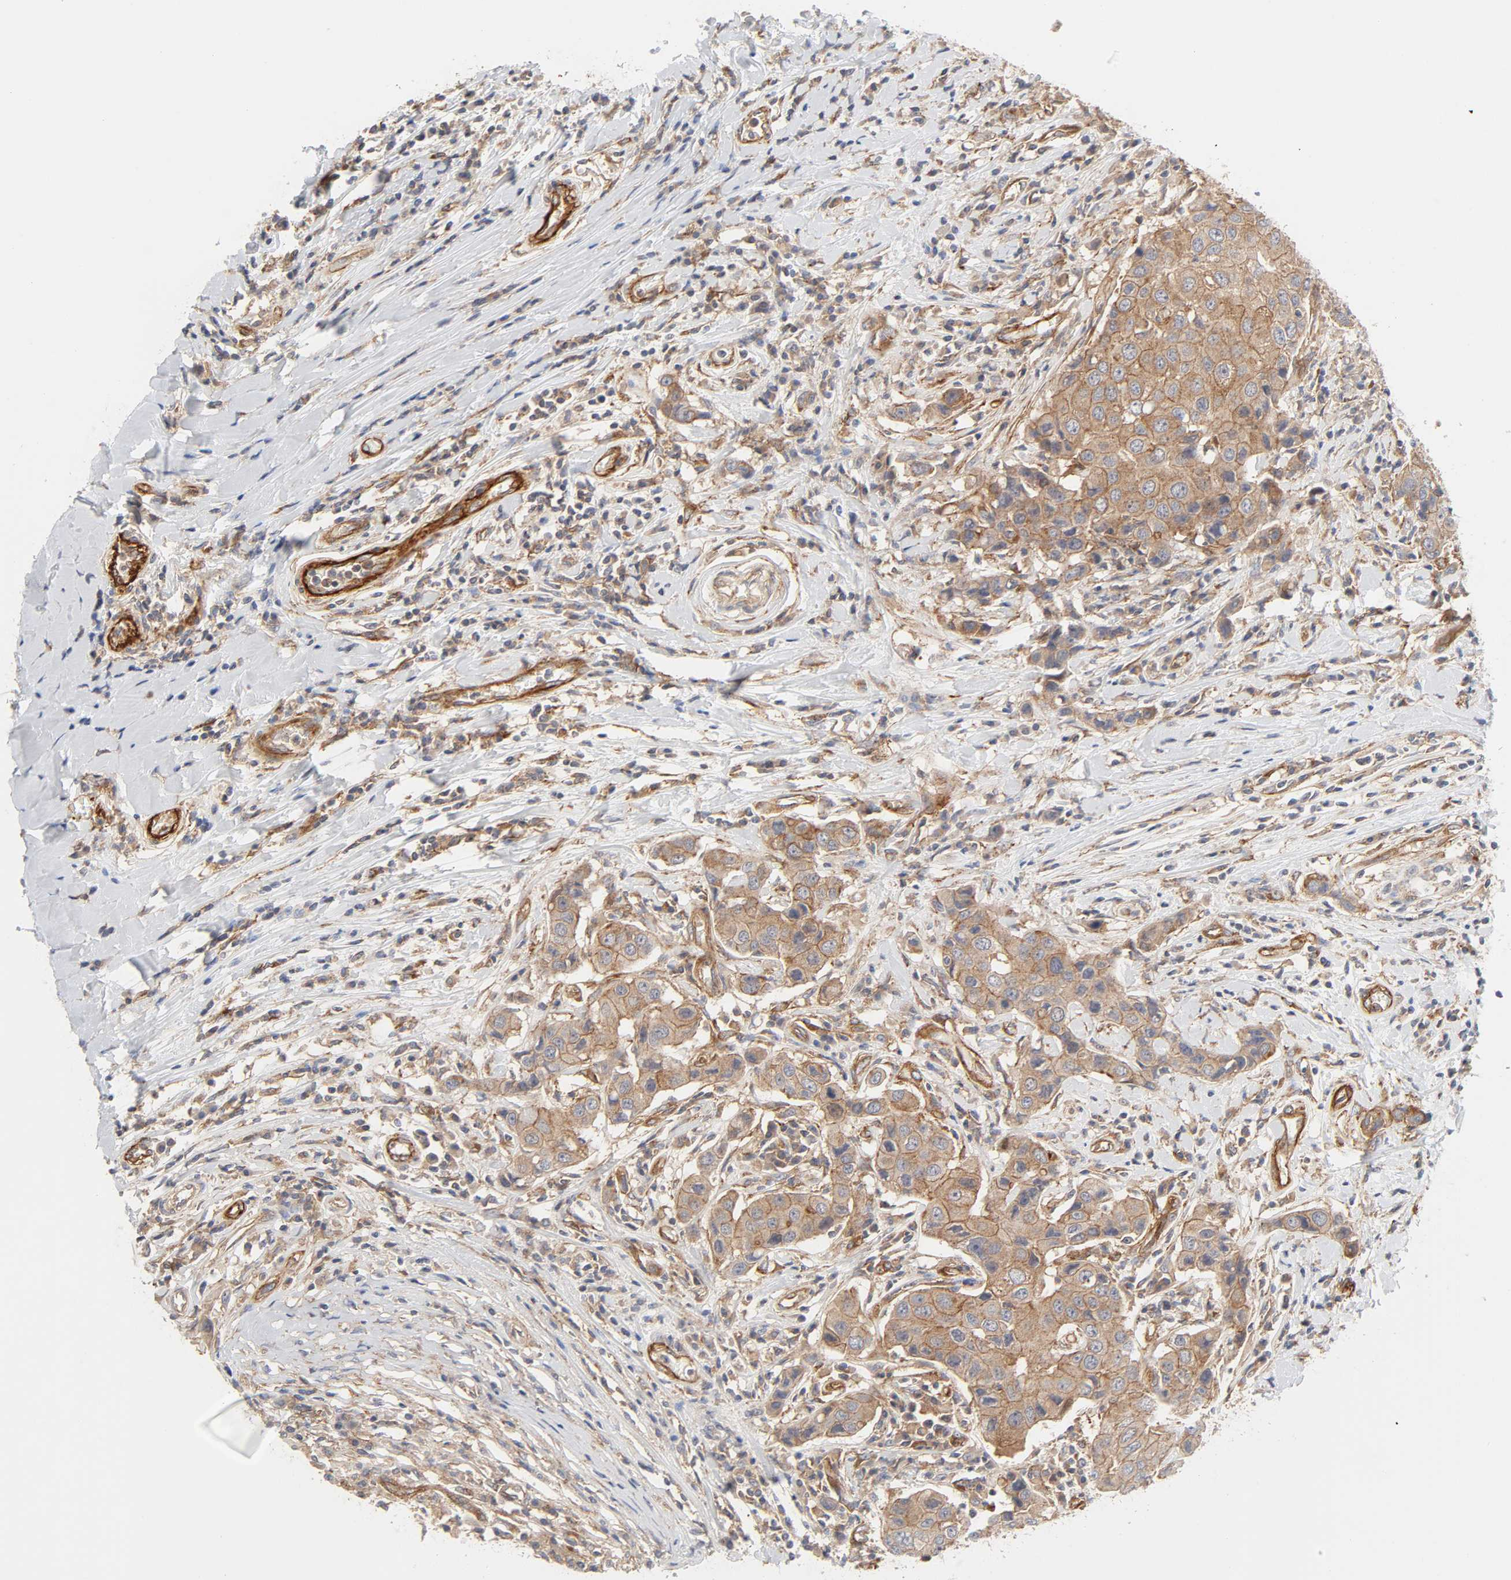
{"staining": {"intensity": "moderate", "quantity": ">75%", "location": "cytoplasmic/membranous"}, "tissue": "breast cancer", "cell_type": "Tumor cells", "image_type": "cancer", "snomed": [{"axis": "morphology", "description": "Duct carcinoma"}, {"axis": "topography", "description": "Breast"}], "caption": "Infiltrating ductal carcinoma (breast) stained for a protein shows moderate cytoplasmic/membranous positivity in tumor cells.", "gene": "AP2A1", "patient": {"sex": "female", "age": 27}}